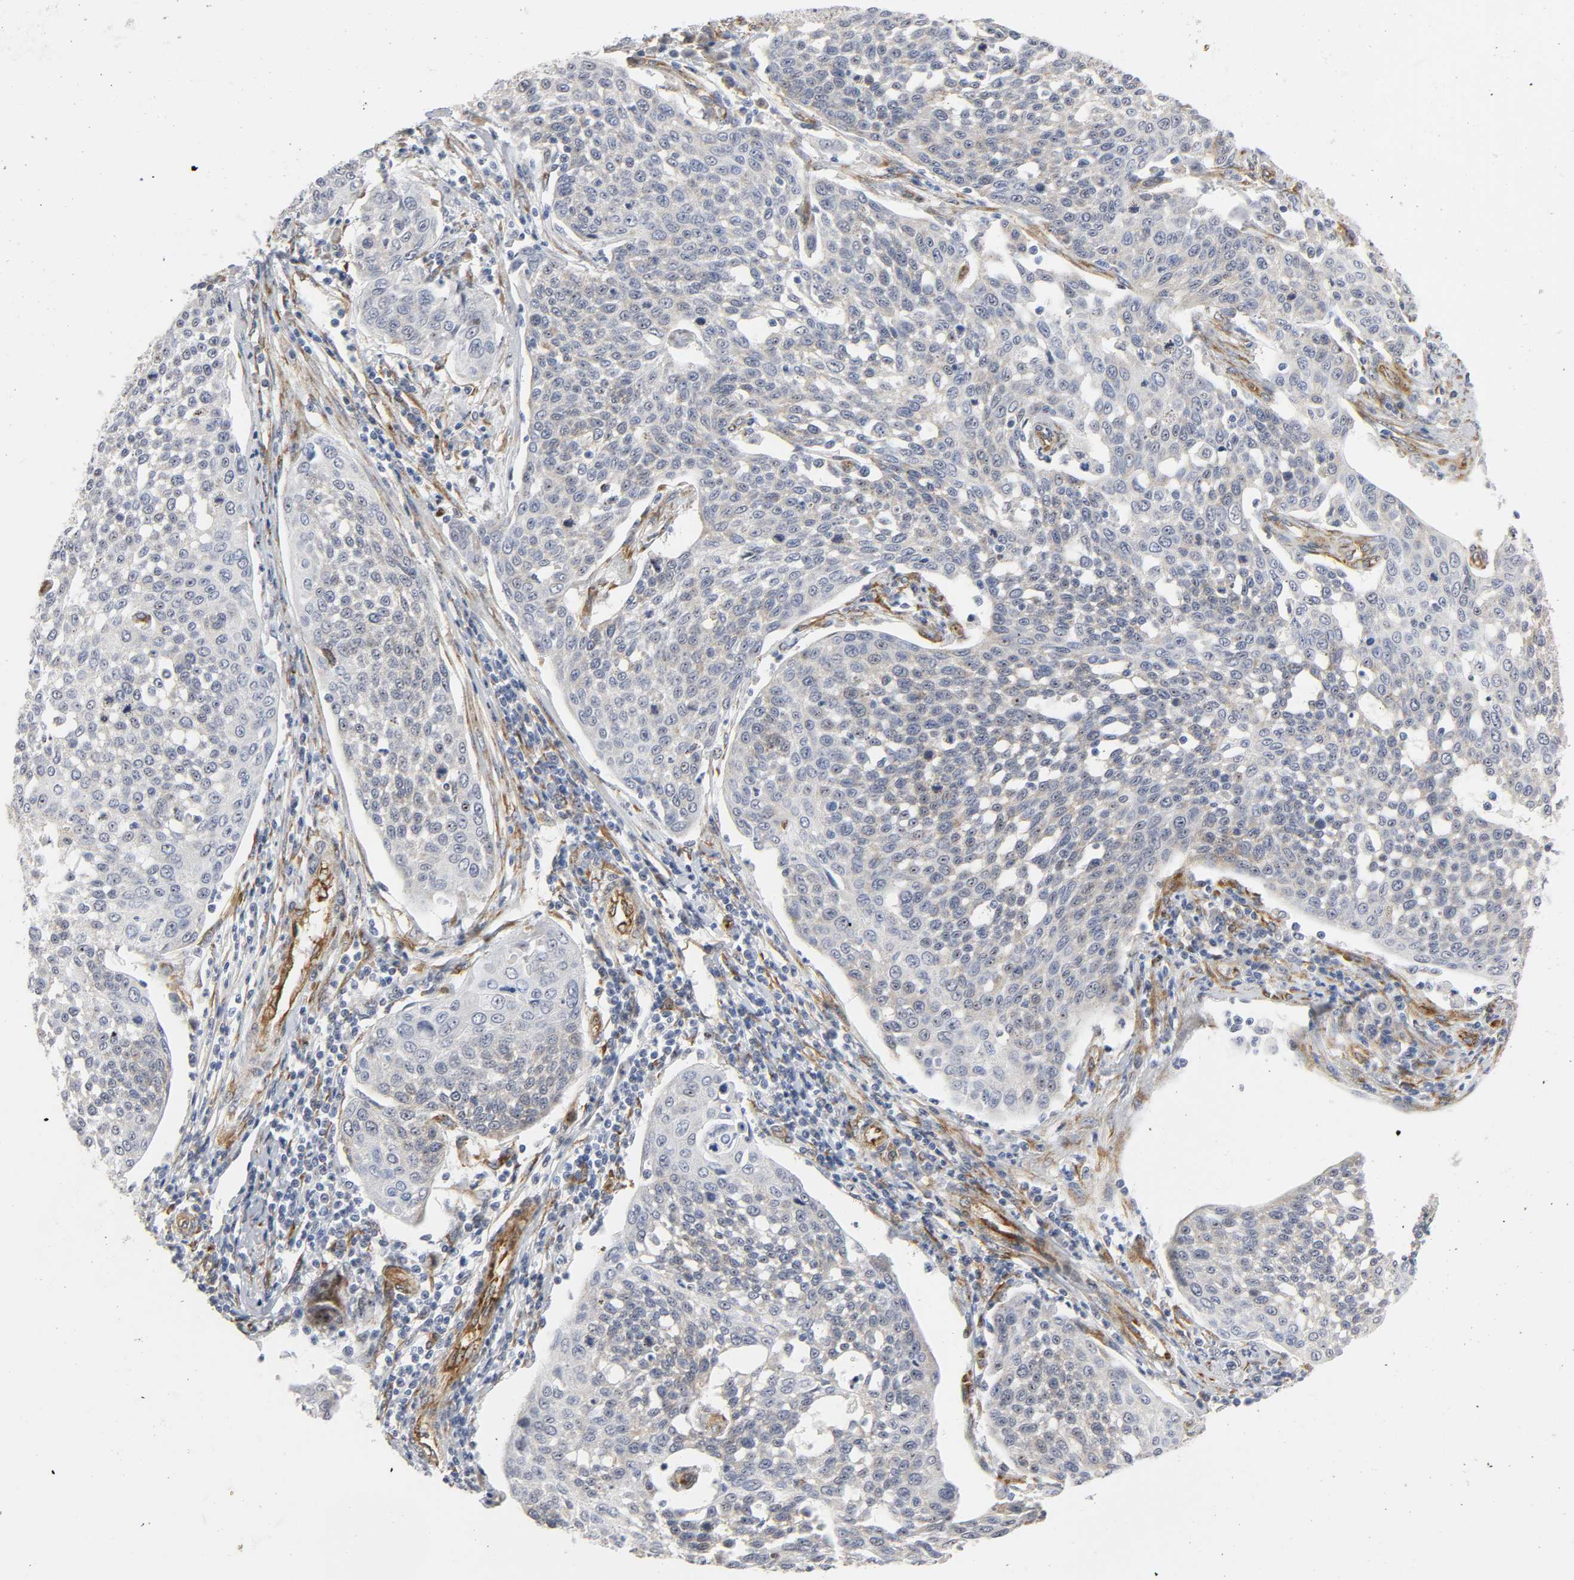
{"staining": {"intensity": "moderate", "quantity": "25%-75%", "location": "cytoplasmic/membranous"}, "tissue": "cervical cancer", "cell_type": "Tumor cells", "image_type": "cancer", "snomed": [{"axis": "morphology", "description": "Squamous cell carcinoma, NOS"}, {"axis": "topography", "description": "Cervix"}], "caption": "There is medium levels of moderate cytoplasmic/membranous positivity in tumor cells of cervical cancer, as demonstrated by immunohistochemical staining (brown color).", "gene": "DOCK1", "patient": {"sex": "female", "age": 34}}